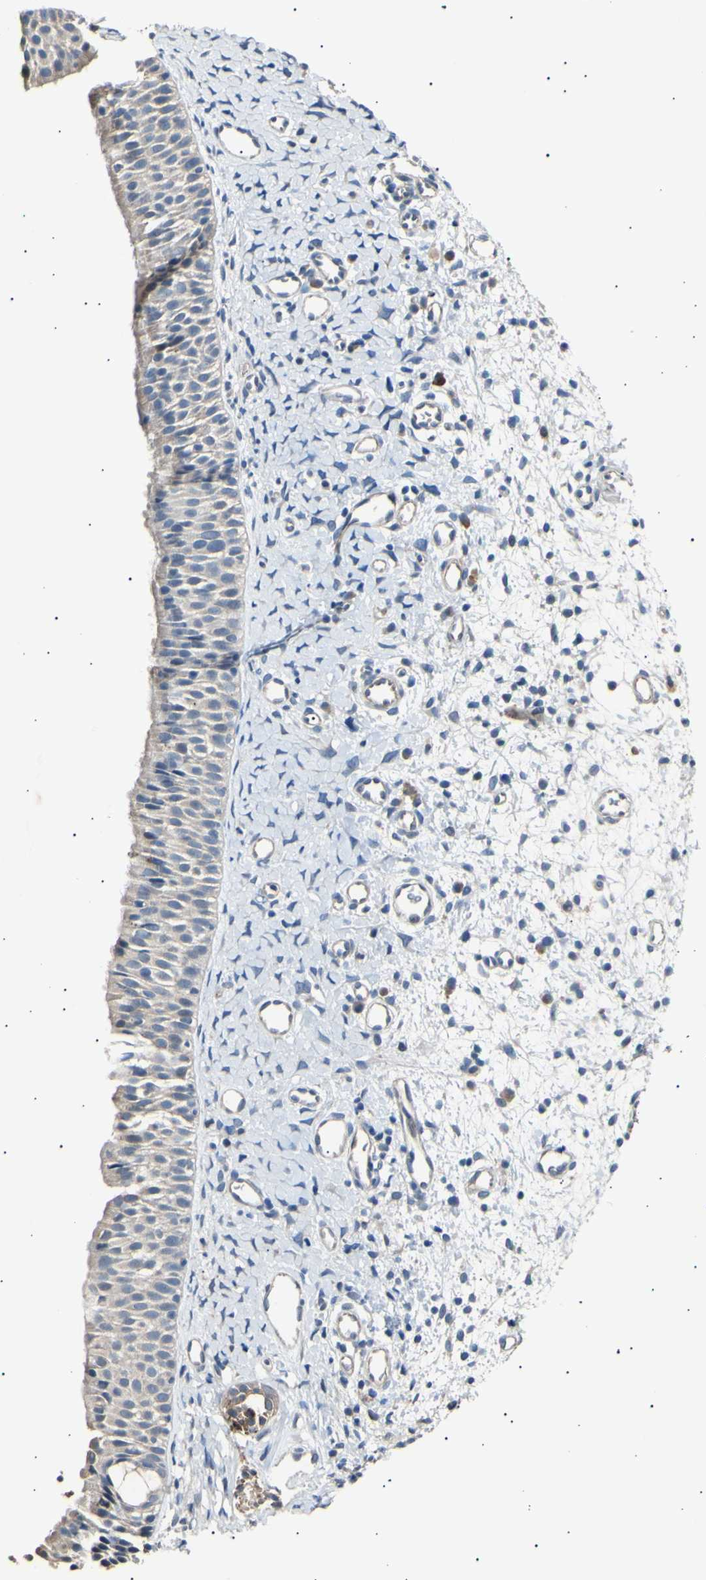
{"staining": {"intensity": "negative", "quantity": "none", "location": "none"}, "tissue": "nasopharynx", "cell_type": "Respiratory epithelial cells", "image_type": "normal", "snomed": [{"axis": "morphology", "description": "Normal tissue, NOS"}, {"axis": "topography", "description": "Nasopharynx"}], "caption": "Photomicrograph shows no protein staining in respiratory epithelial cells of benign nasopharynx. The staining is performed using DAB brown chromogen with nuclei counter-stained in using hematoxylin.", "gene": "LDLR", "patient": {"sex": "male", "age": 22}}